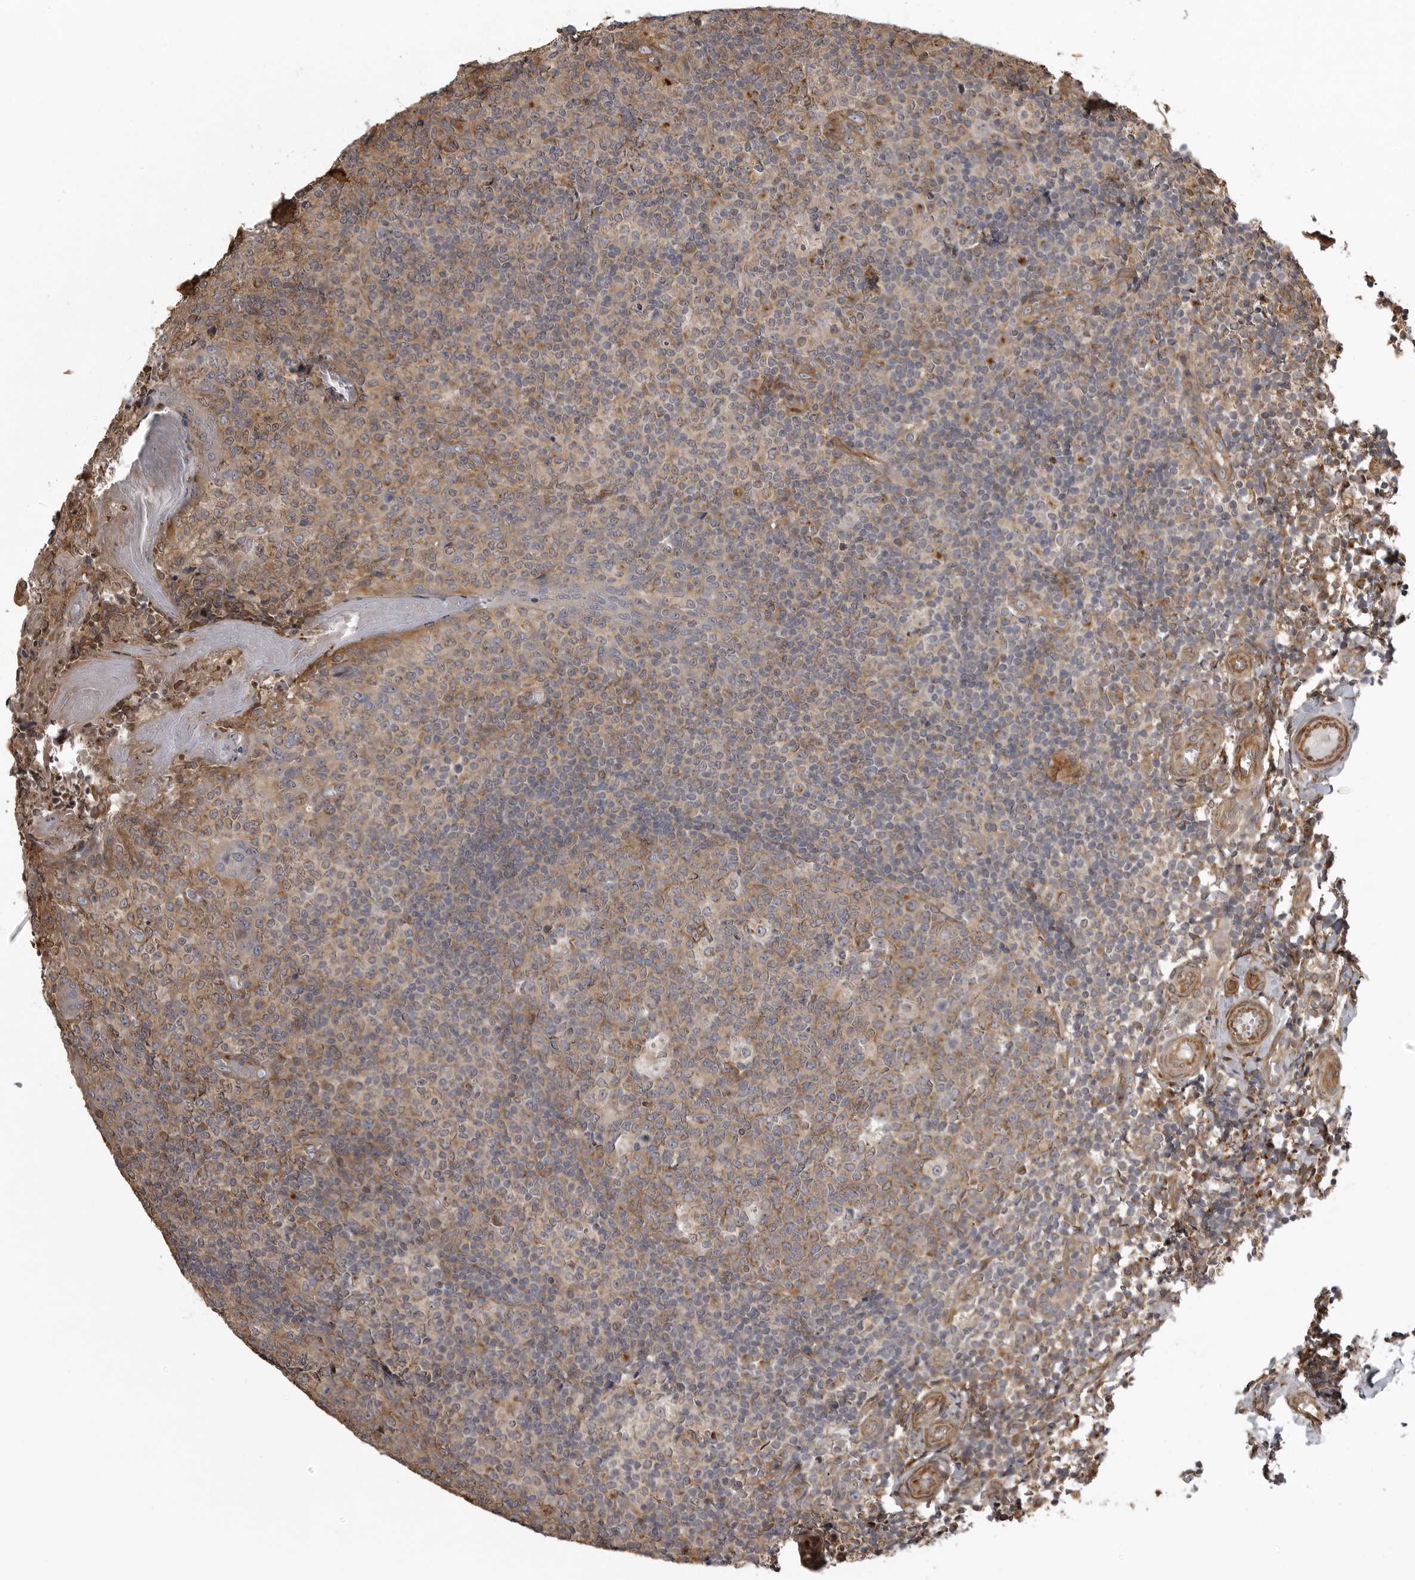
{"staining": {"intensity": "moderate", "quantity": ">75%", "location": "cytoplasmic/membranous"}, "tissue": "tonsil", "cell_type": "Germinal center cells", "image_type": "normal", "snomed": [{"axis": "morphology", "description": "Normal tissue, NOS"}, {"axis": "topography", "description": "Tonsil"}], "caption": "Immunohistochemical staining of benign tonsil displays medium levels of moderate cytoplasmic/membranous positivity in about >75% of germinal center cells.", "gene": "ZNRF1", "patient": {"sex": "female", "age": 19}}